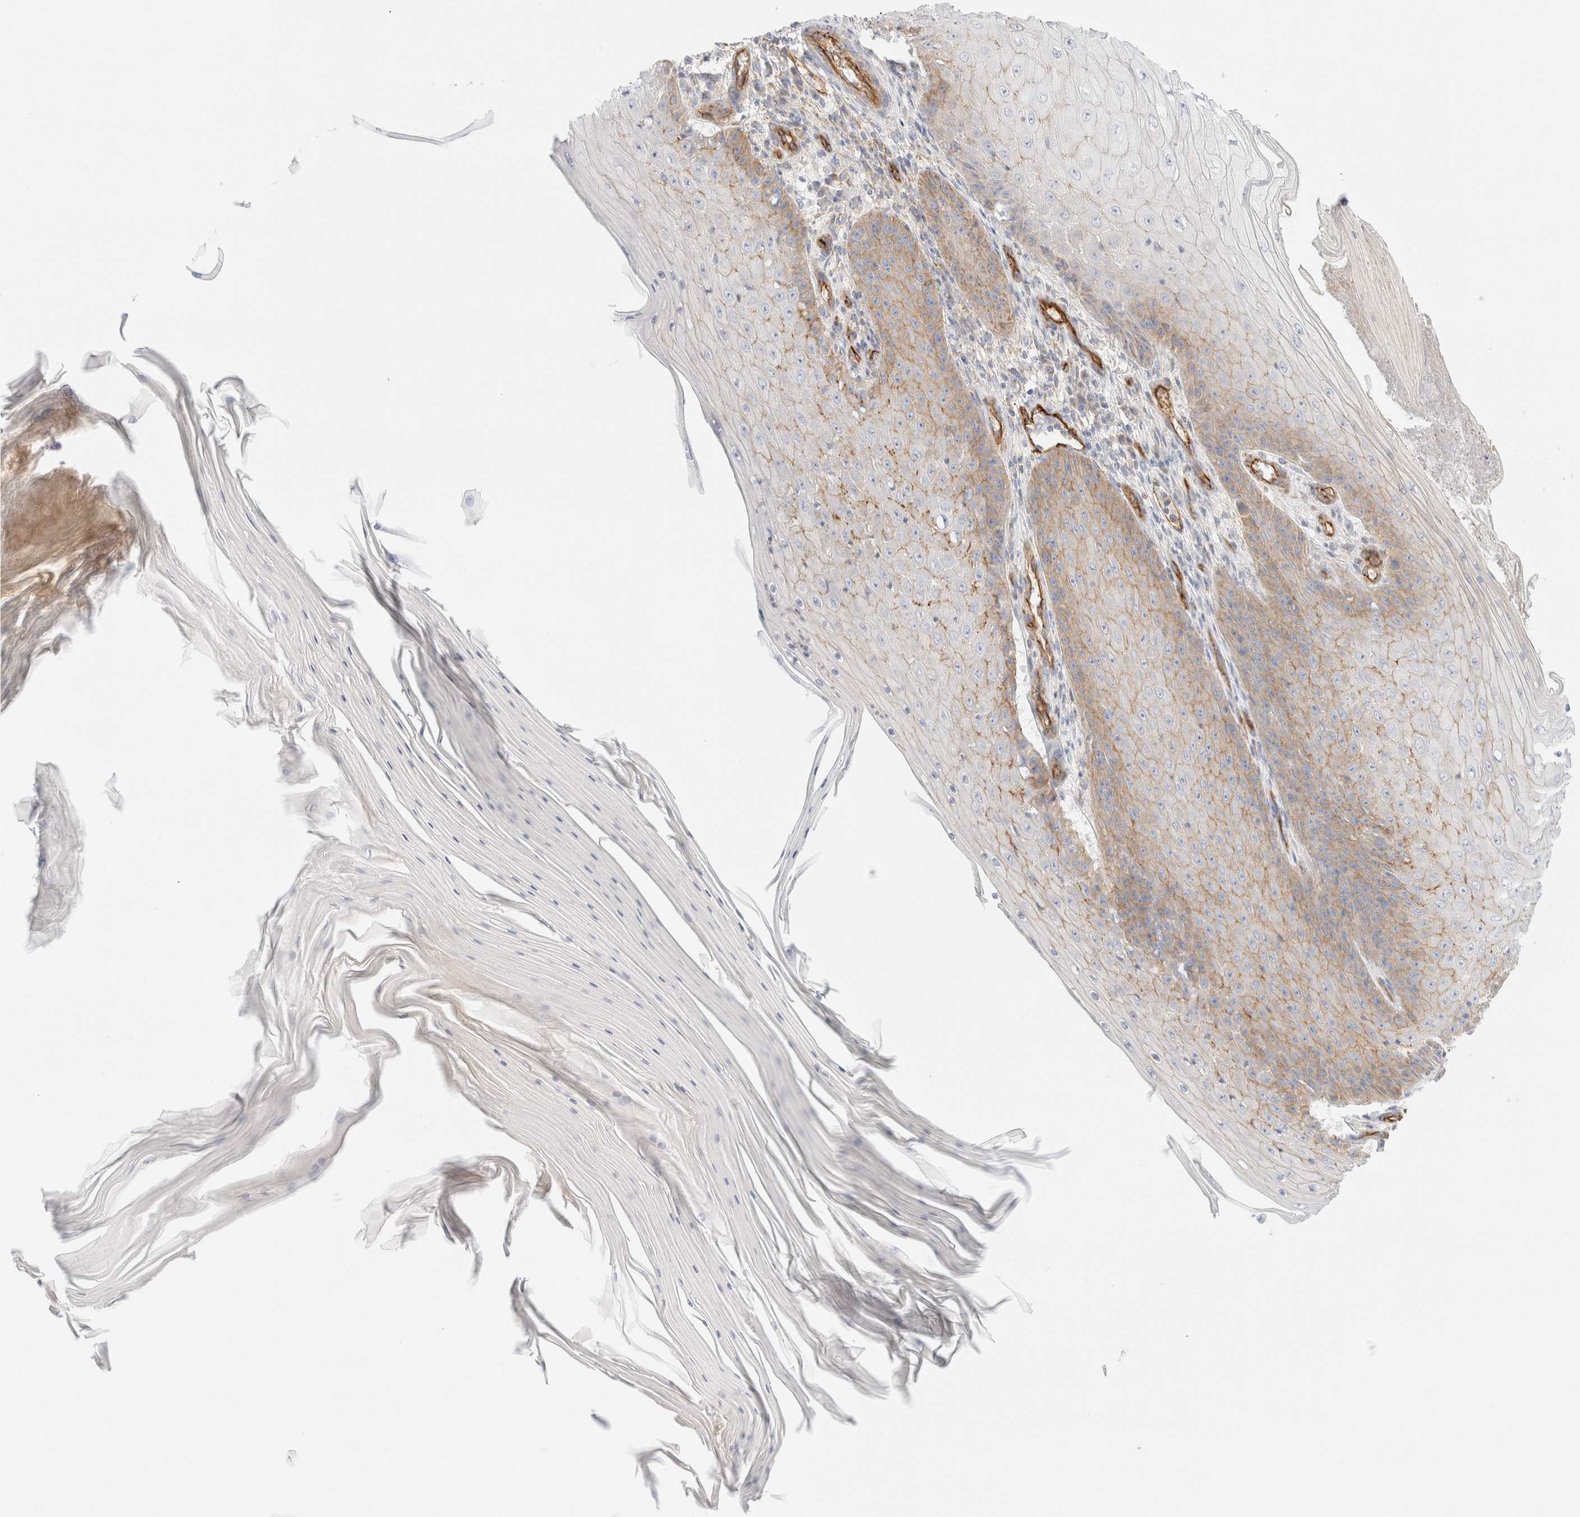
{"staining": {"intensity": "moderate", "quantity": "<25%", "location": "cytoplasmic/membranous"}, "tissue": "skin cancer", "cell_type": "Tumor cells", "image_type": "cancer", "snomed": [{"axis": "morphology", "description": "Squamous cell carcinoma, NOS"}, {"axis": "topography", "description": "Skin"}], "caption": "Skin cancer stained with a protein marker exhibits moderate staining in tumor cells.", "gene": "CYB5R4", "patient": {"sex": "female", "age": 73}}